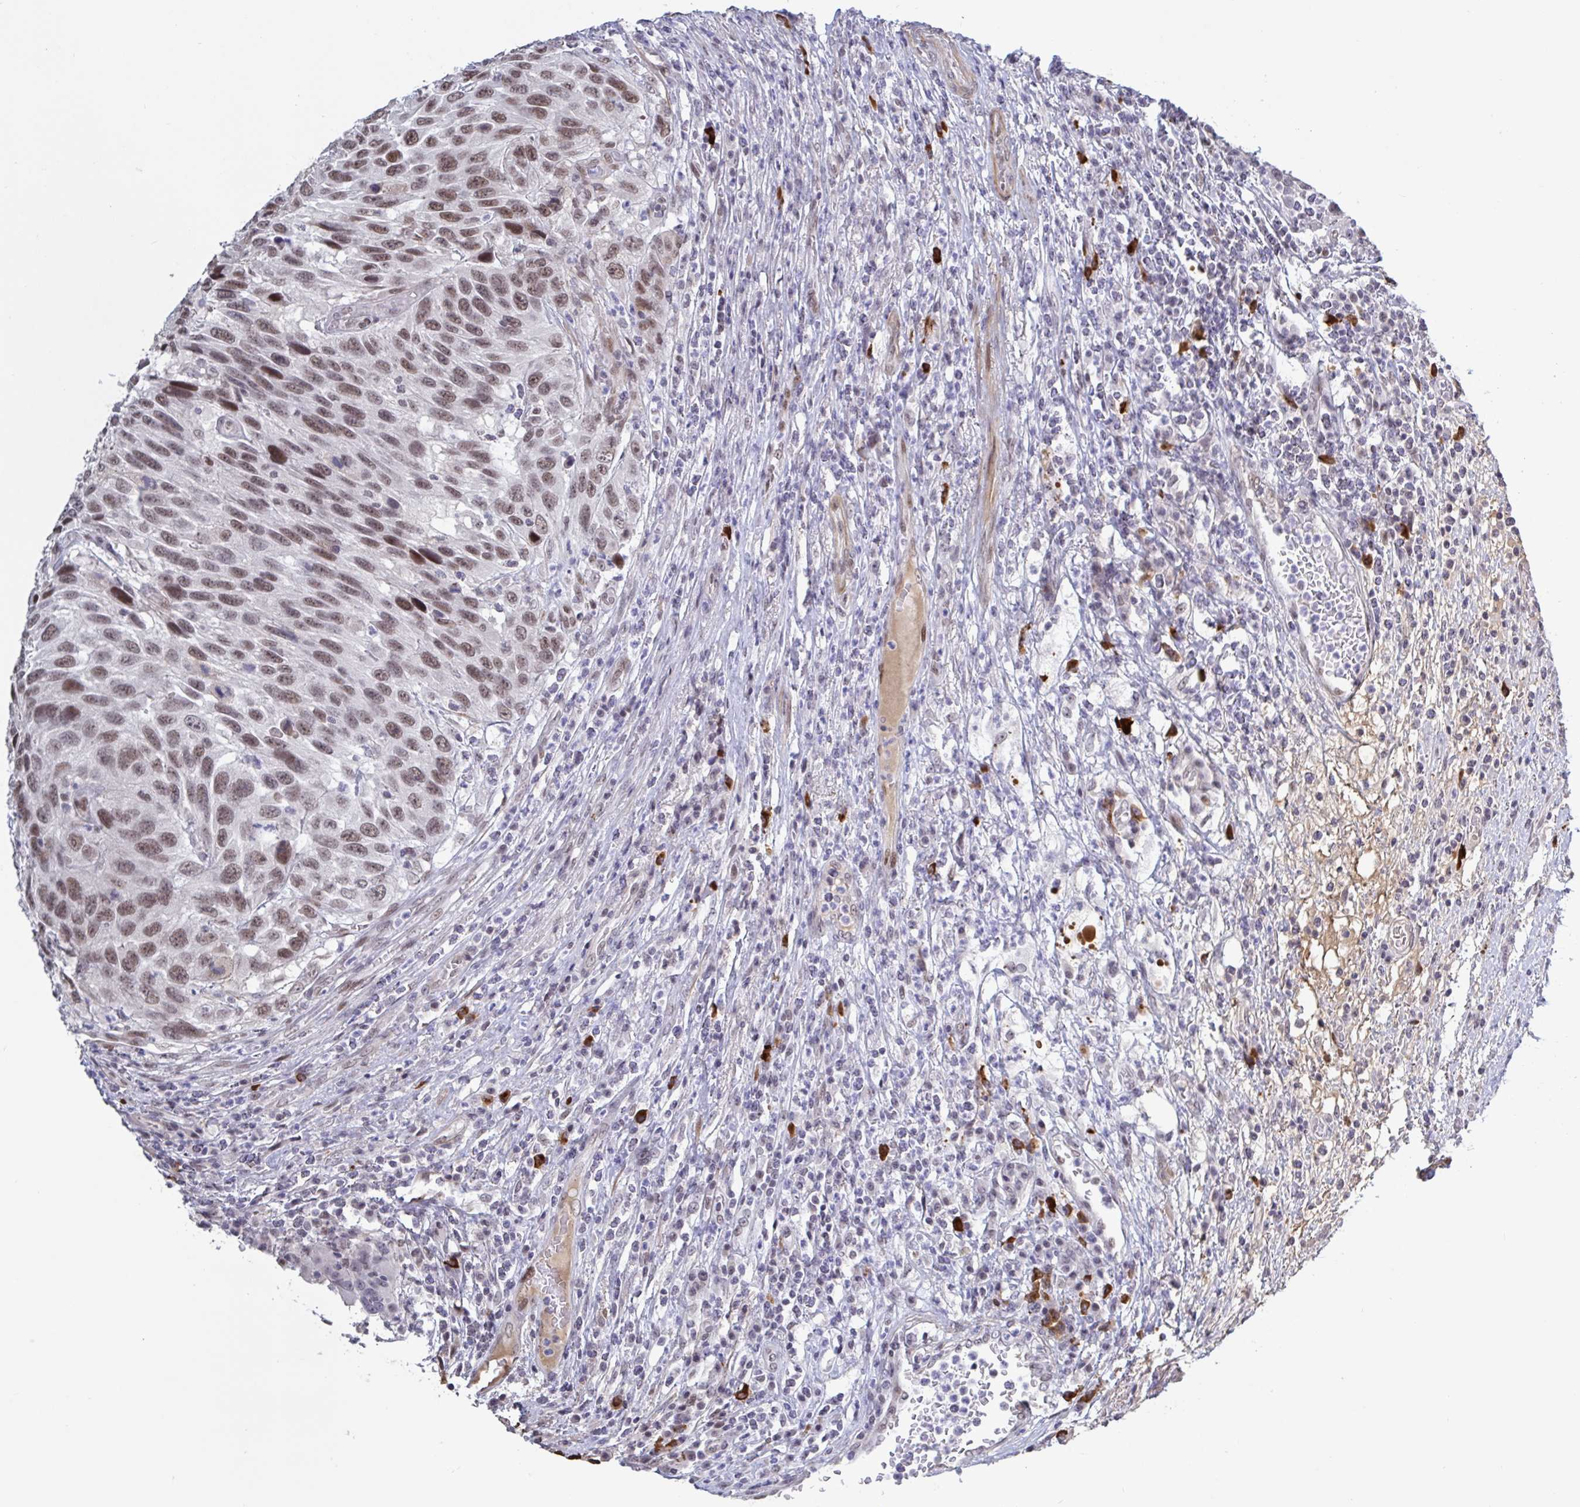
{"staining": {"intensity": "moderate", "quantity": ">75%", "location": "nuclear"}, "tissue": "urothelial cancer", "cell_type": "Tumor cells", "image_type": "cancer", "snomed": [{"axis": "morphology", "description": "Urothelial carcinoma, High grade"}, {"axis": "topography", "description": "Urinary bladder"}], "caption": "IHC photomicrograph of neoplastic tissue: human urothelial cancer stained using IHC demonstrates medium levels of moderate protein expression localized specifically in the nuclear of tumor cells, appearing as a nuclear brown color.", "gene": "BCL7B", "patient": {"sex": "female", "age": 70}}